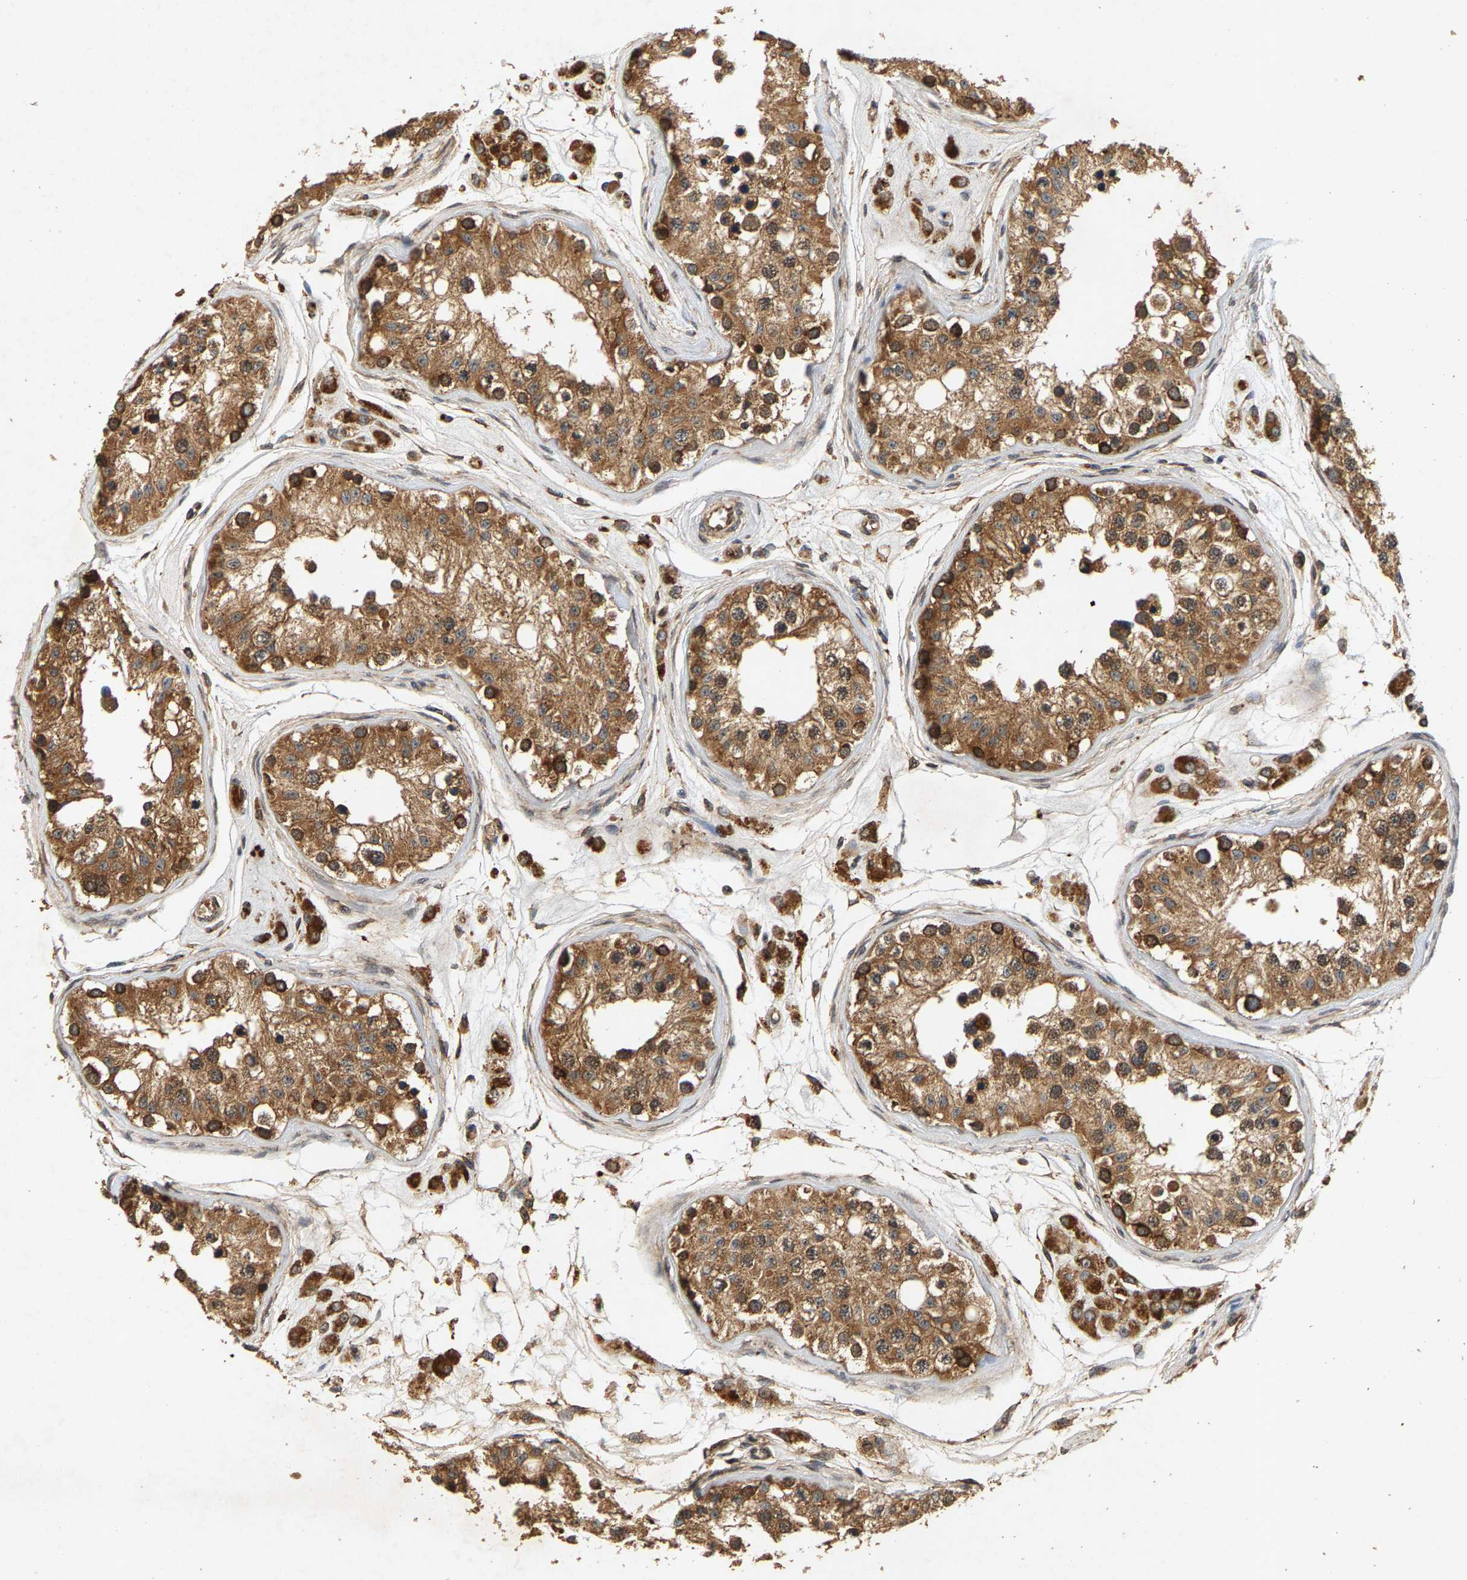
{"staining": {"intensity": "moderate", "quantity": ">75%", "location": "cytoplasmic/membranous"}, "tissue": "testis", "cell_type": "Cells in seminiferous ducts", "image_type": "normal", "snomed": [{"axis": "morphology", "description": "Normal tissue, NOS"}, {"axis": "morphology", "description": "Adenocarcinoma, metastatic, NOS"}, {"axis": "topography", "description": "Testis"}], "caption": "IHC of benign testis shows medium levels of moderate cytoplasmic/membranous positivity in approximately >75% of cells in seminiferous ducts.", "gene": "CIDEC", "patient": {"sex": "male", "age": 26}}